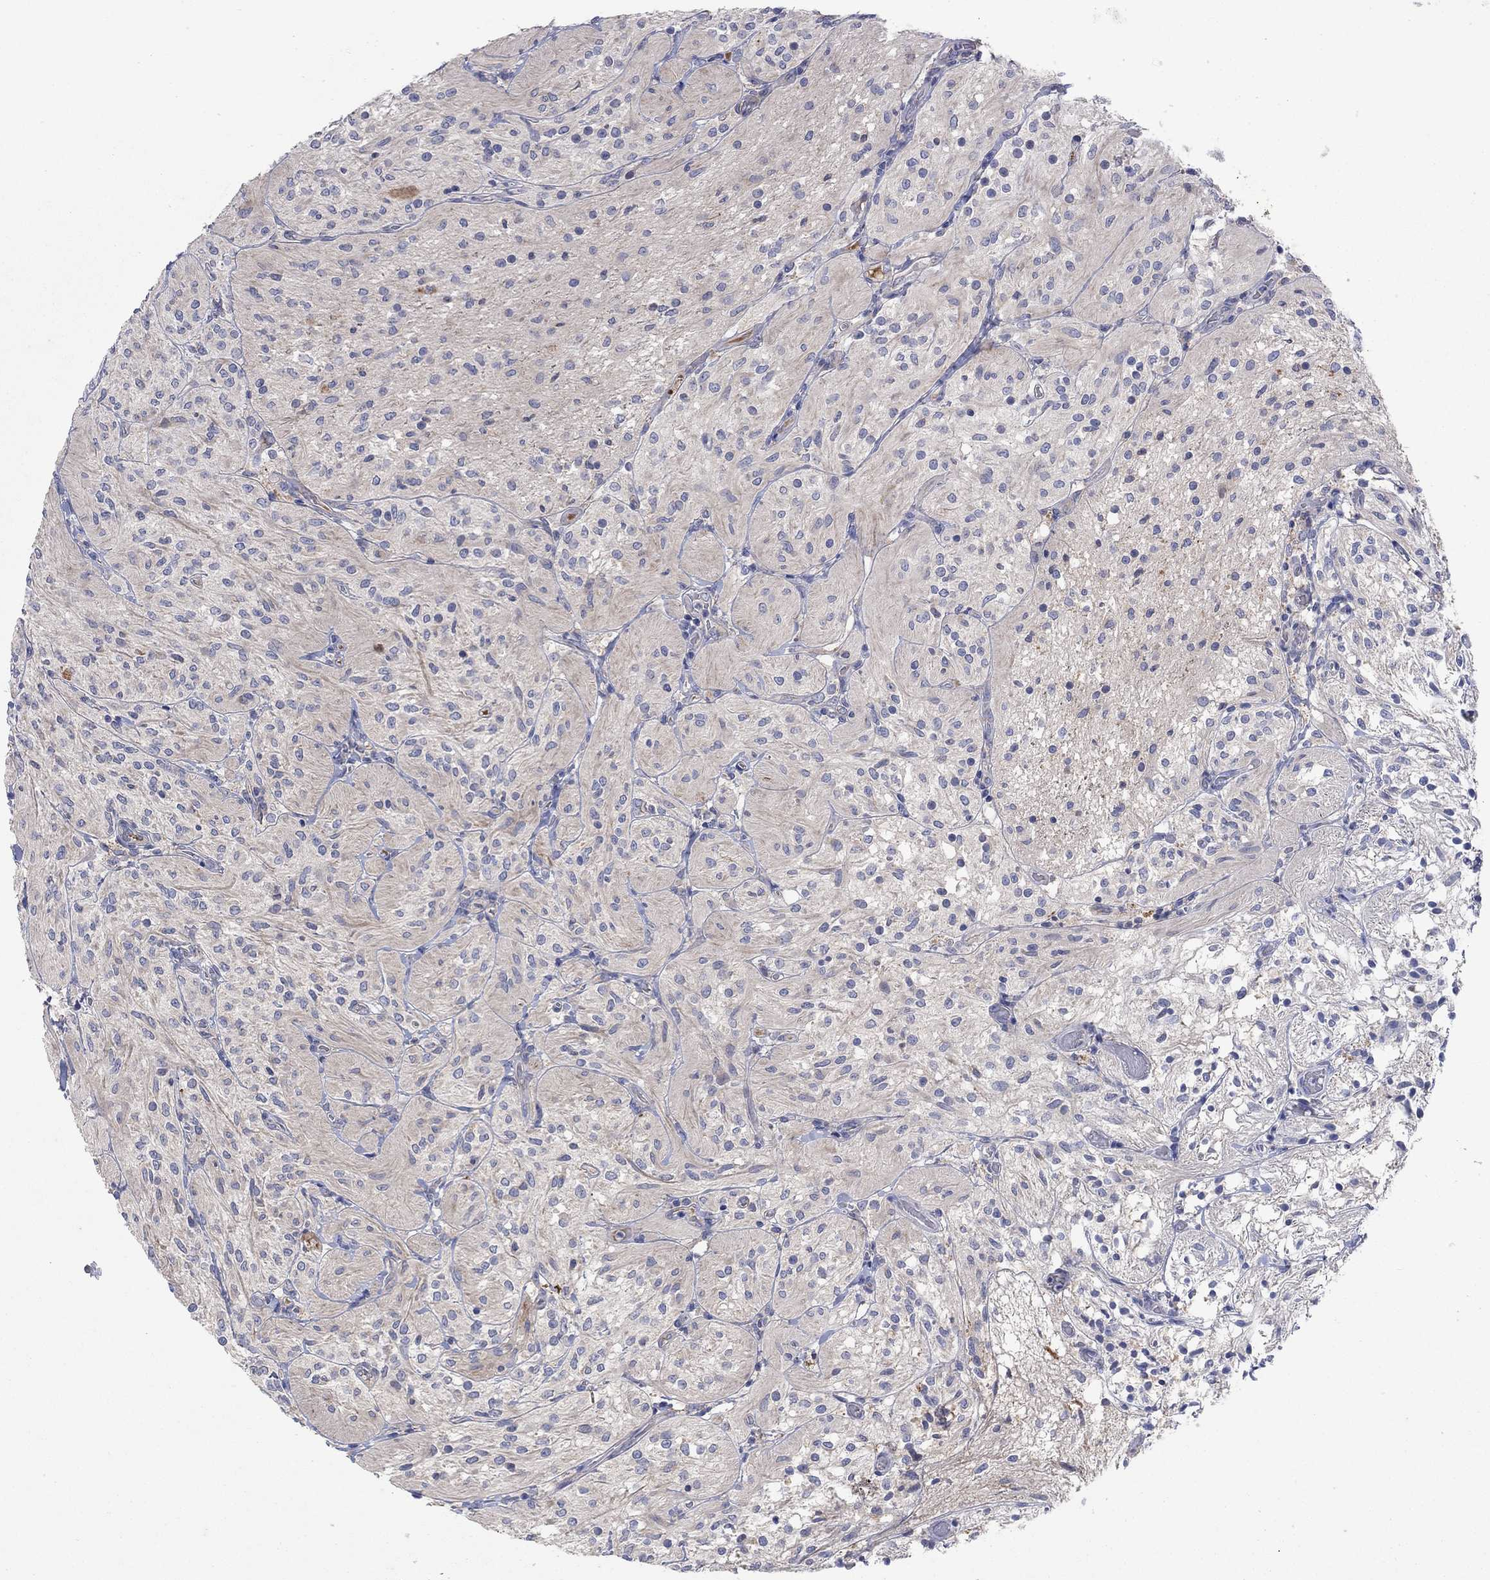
{"staining": {"intensity": "negative", "quantity": "none", "location": "none"}, "tissue": "glioma", "cell_type": "Tumor cells", "image_type": "cancer", "snomed": [{"axis": "morphology", "description": "Glioma, malignant, Low grade"}, {"axis": "topography", "description": "Brain"}], "caption": "DAB immunohistochemical staining of human glioma reveals no significant staining in tumor cells.", "gene": "PLCL2", "patient": {"sex": "male", "age": 3}}